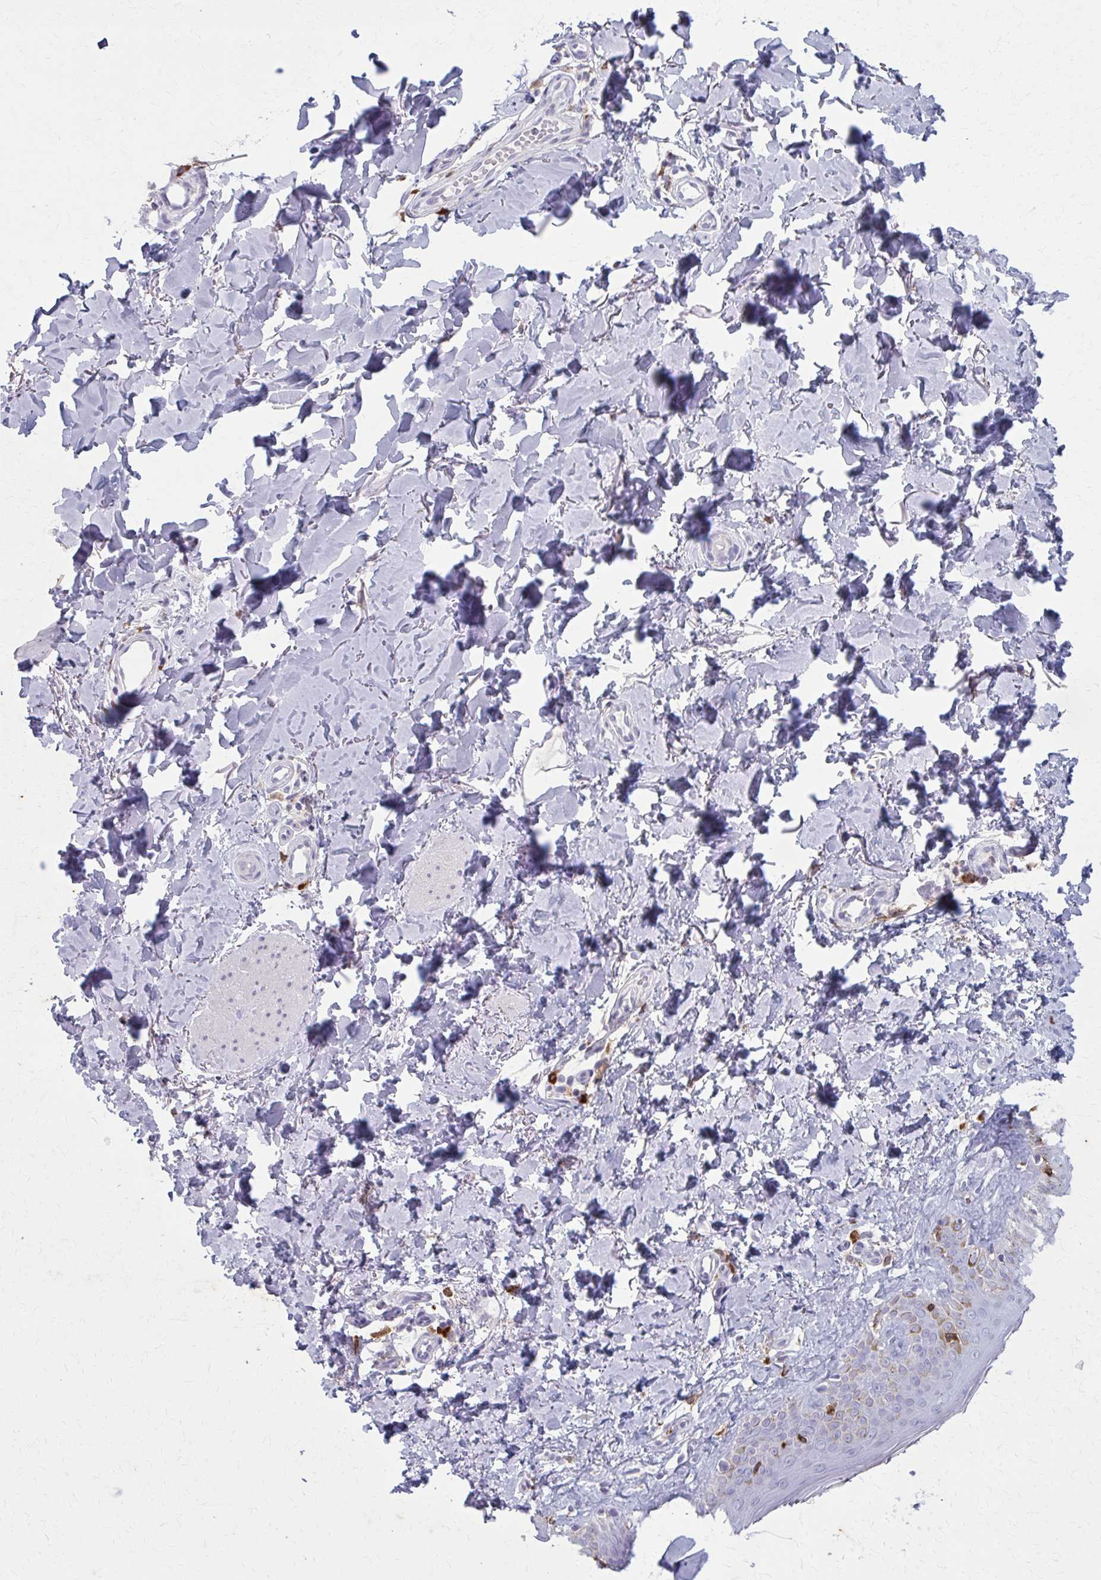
{"staining": {"intensity": "negative", "quantity": "none", "location": "none"}, "tissue": "skin", "cell_type": "Fibroblasts", "image_type": "normal", "snomed": [{"axis": "morphology", "description": "Normal tissue, NOS"}, {"axis": "topography", "description": "Skin"}, {"axis": "topography", "description": "Peripheral nerve tissue"}], "caption": "An immunohistochemistry histopathology image of benign skin is shown. There is no staining in fibroblasts of skin. Brightfield microscopy of immunohistochemistry stained with DAB (brown) and hematoxylin (blue), captured at high magnification.", "gene": "CARD9", "patient": {"sex": "female", "age": 45}}